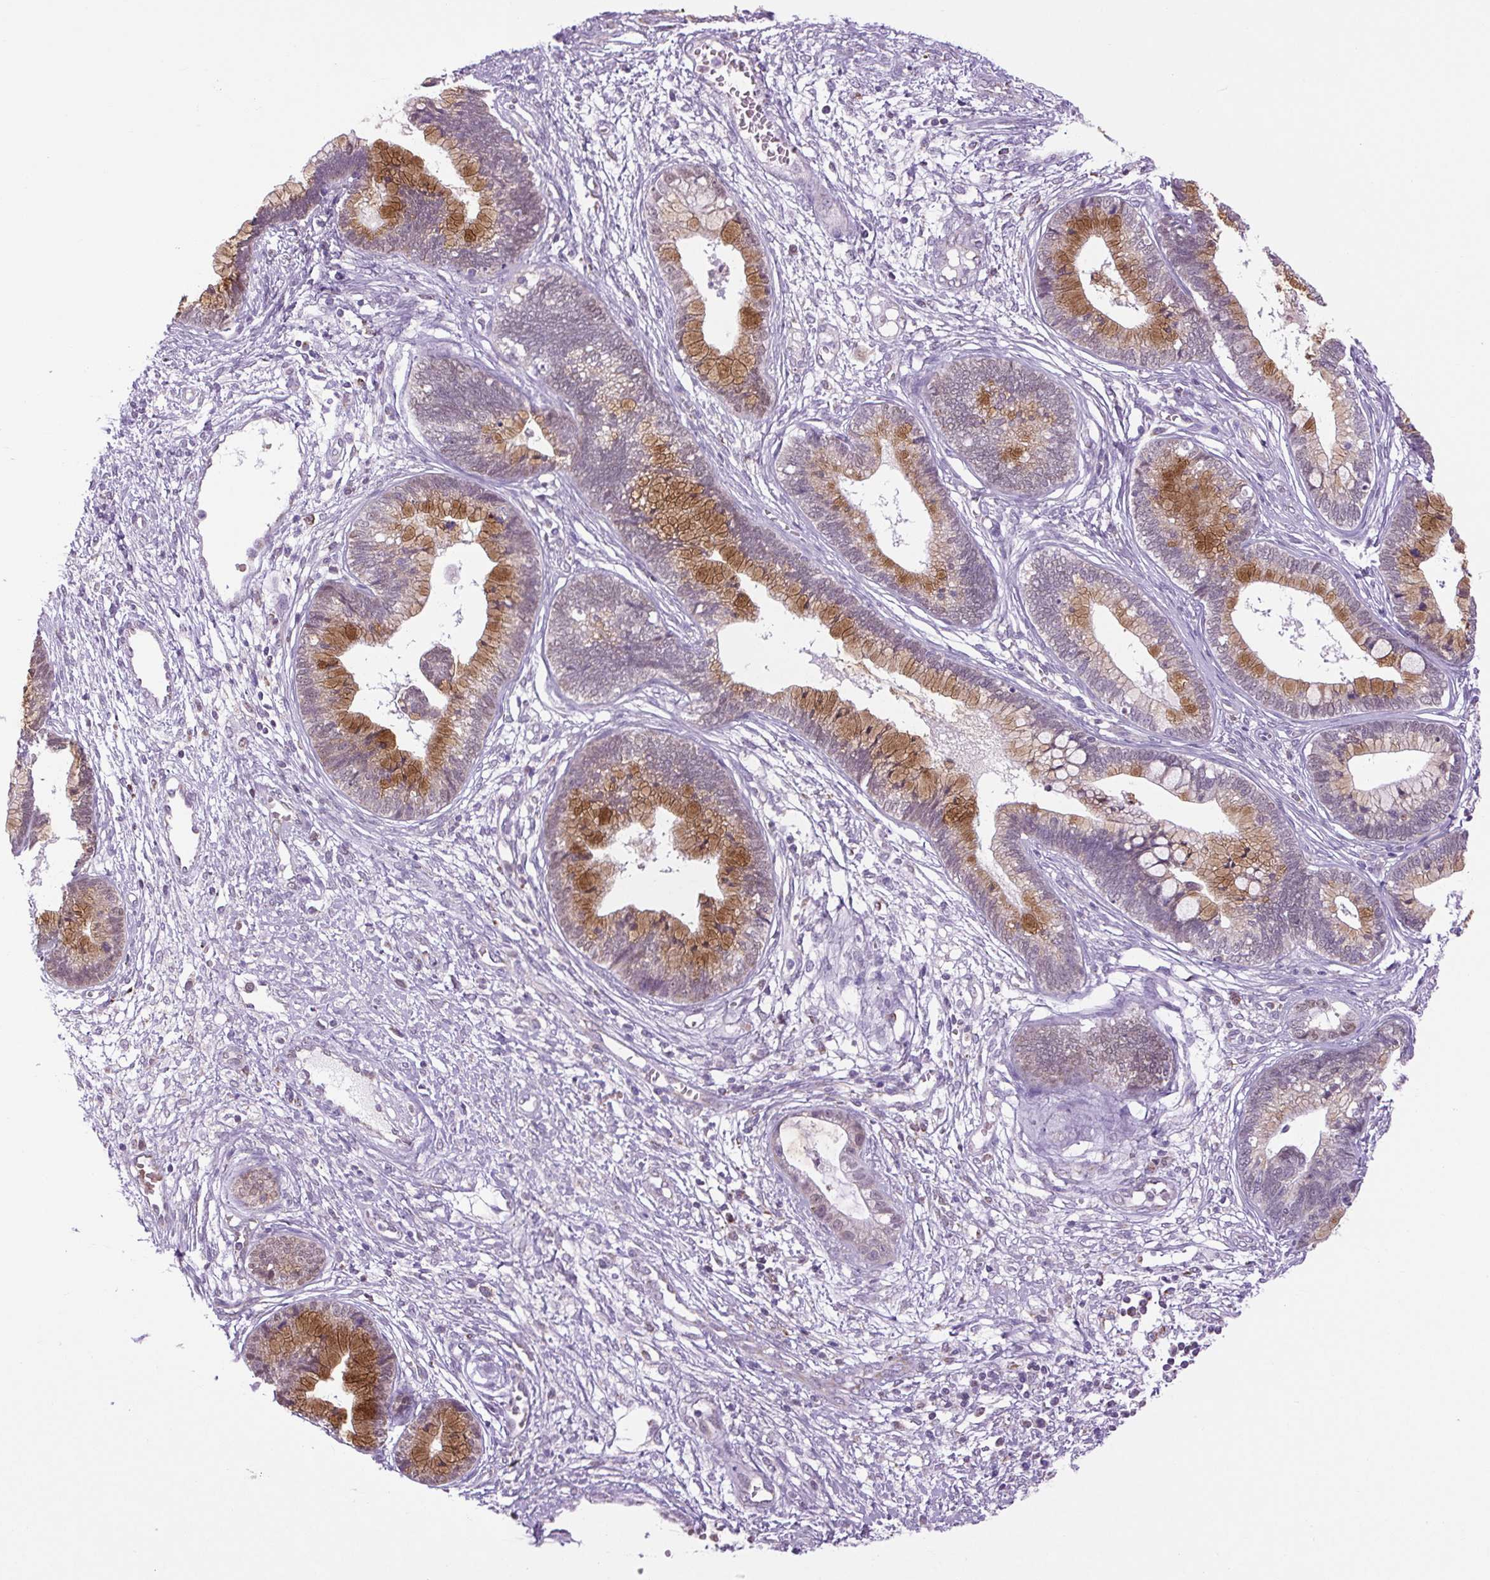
{"staining": {"intensity": "moderate", "quantity": ">75%", "location": "cytoplasmic/membranous,nuclear"}, "tissue": "cervical cancer", "cell_type": "Tumor cells", "image_type": "cancer", "snomed": [{"axis": "morphology", "description": "Adenocarcinoma, NOS"}, {"axis": "topography", "description": "Cervix"}], "caption": "Adenocarcinoma (cervical) stained with a brown dye reveals moderate cytoplasmic/membranous and nuclear positive positivity in approximately >75% of tumor cells.", "gene": "SCO2", "patient": {"sex": "female", "age": 44}}